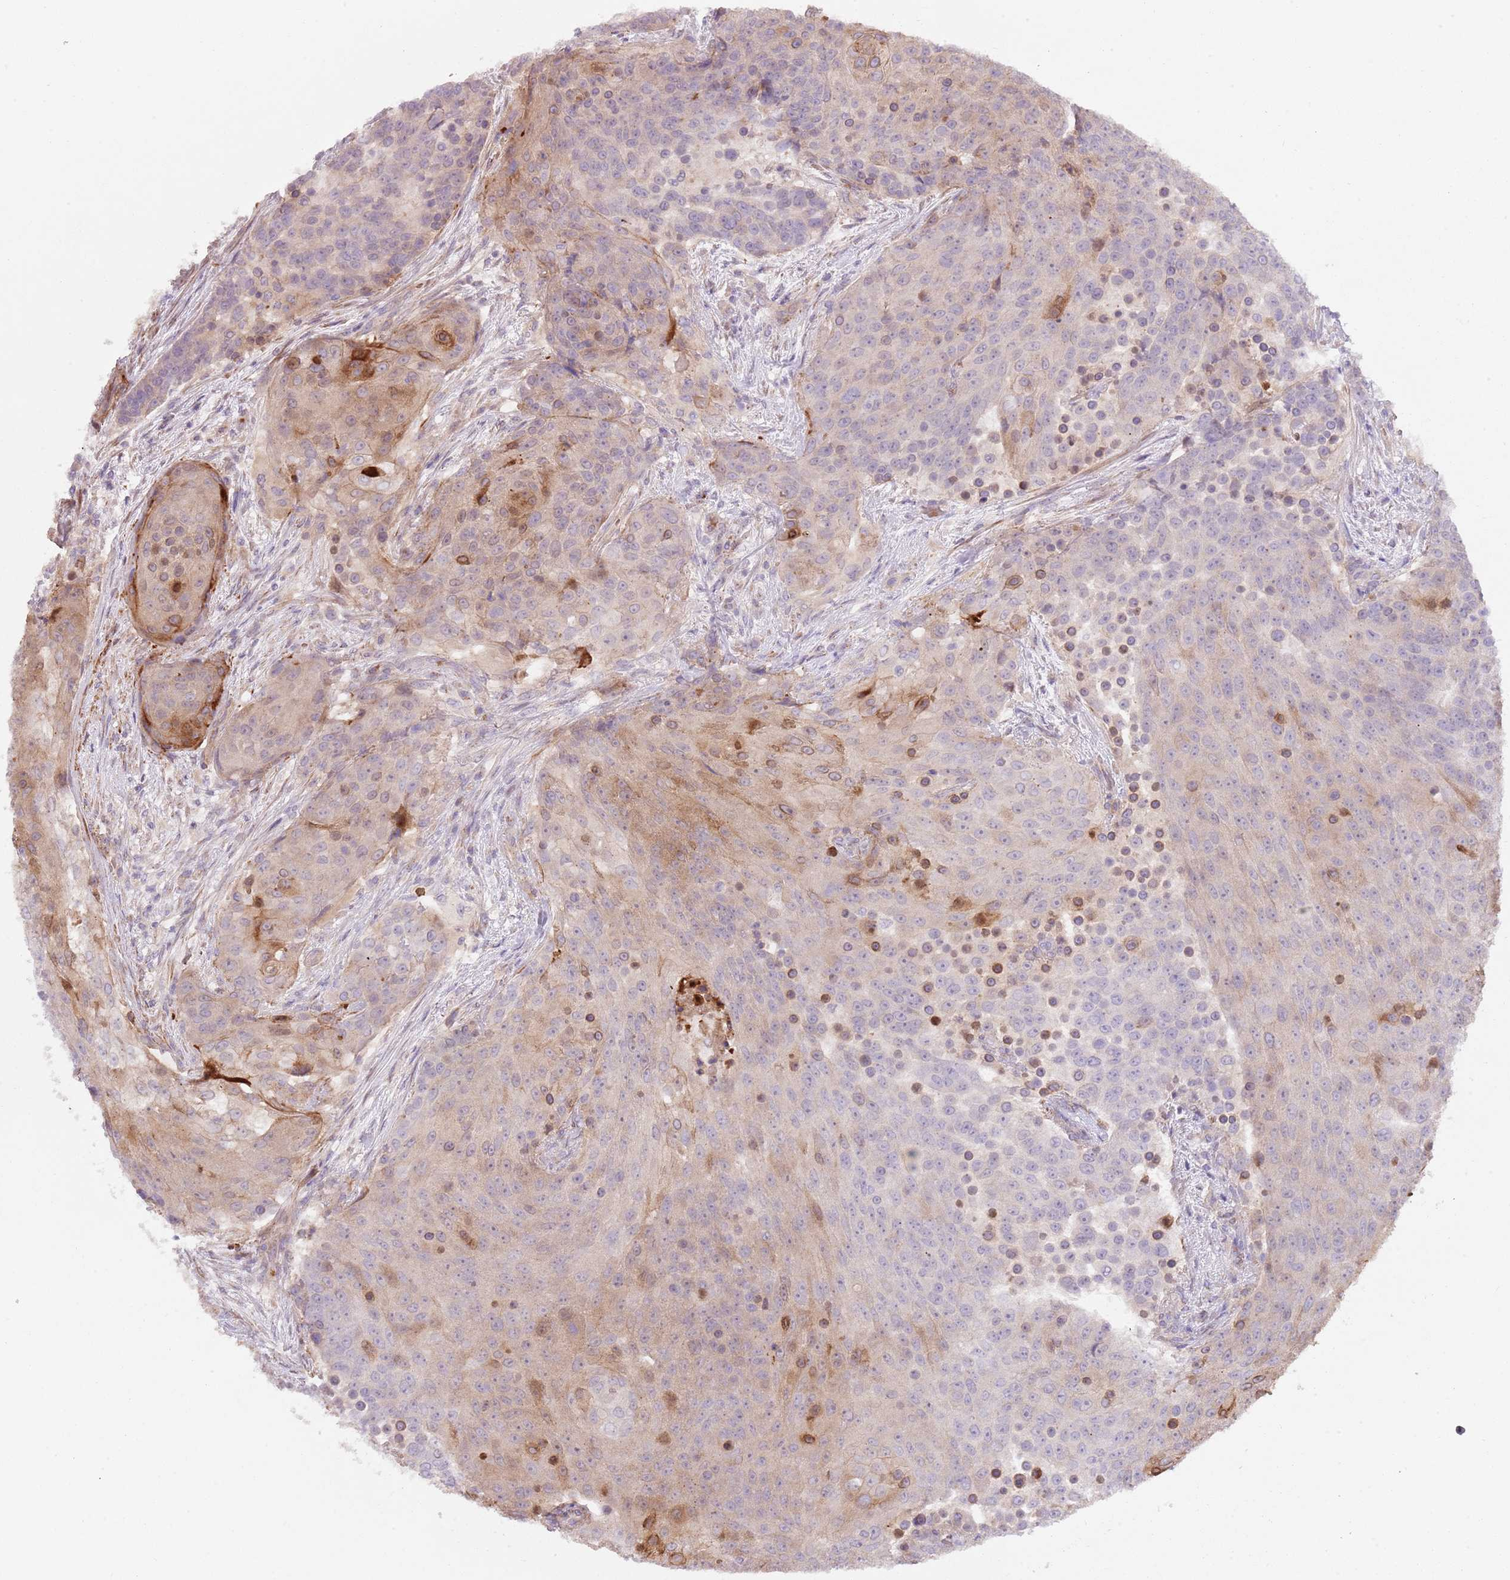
{"staining": {"intensity": "weak", "quantity": "<25%", "location": "cytoplasmic/membranous"}, "tissue": "urothelial cancer", "cell_type": "Tumor cells", "image_type": "cancer", "snomed": [{"axis": "morphology", "description": "Urothelial carcinoma, High grade"}, {"axis": "topography", "description": "Urinary bladder"}], "caption": "An IHC image of urothelial cancer is shown. There is no staining in tumor cells of urothelial cancer.", "gene": "TINAGL1", "patient": {"sex": "female", "age": 63}}